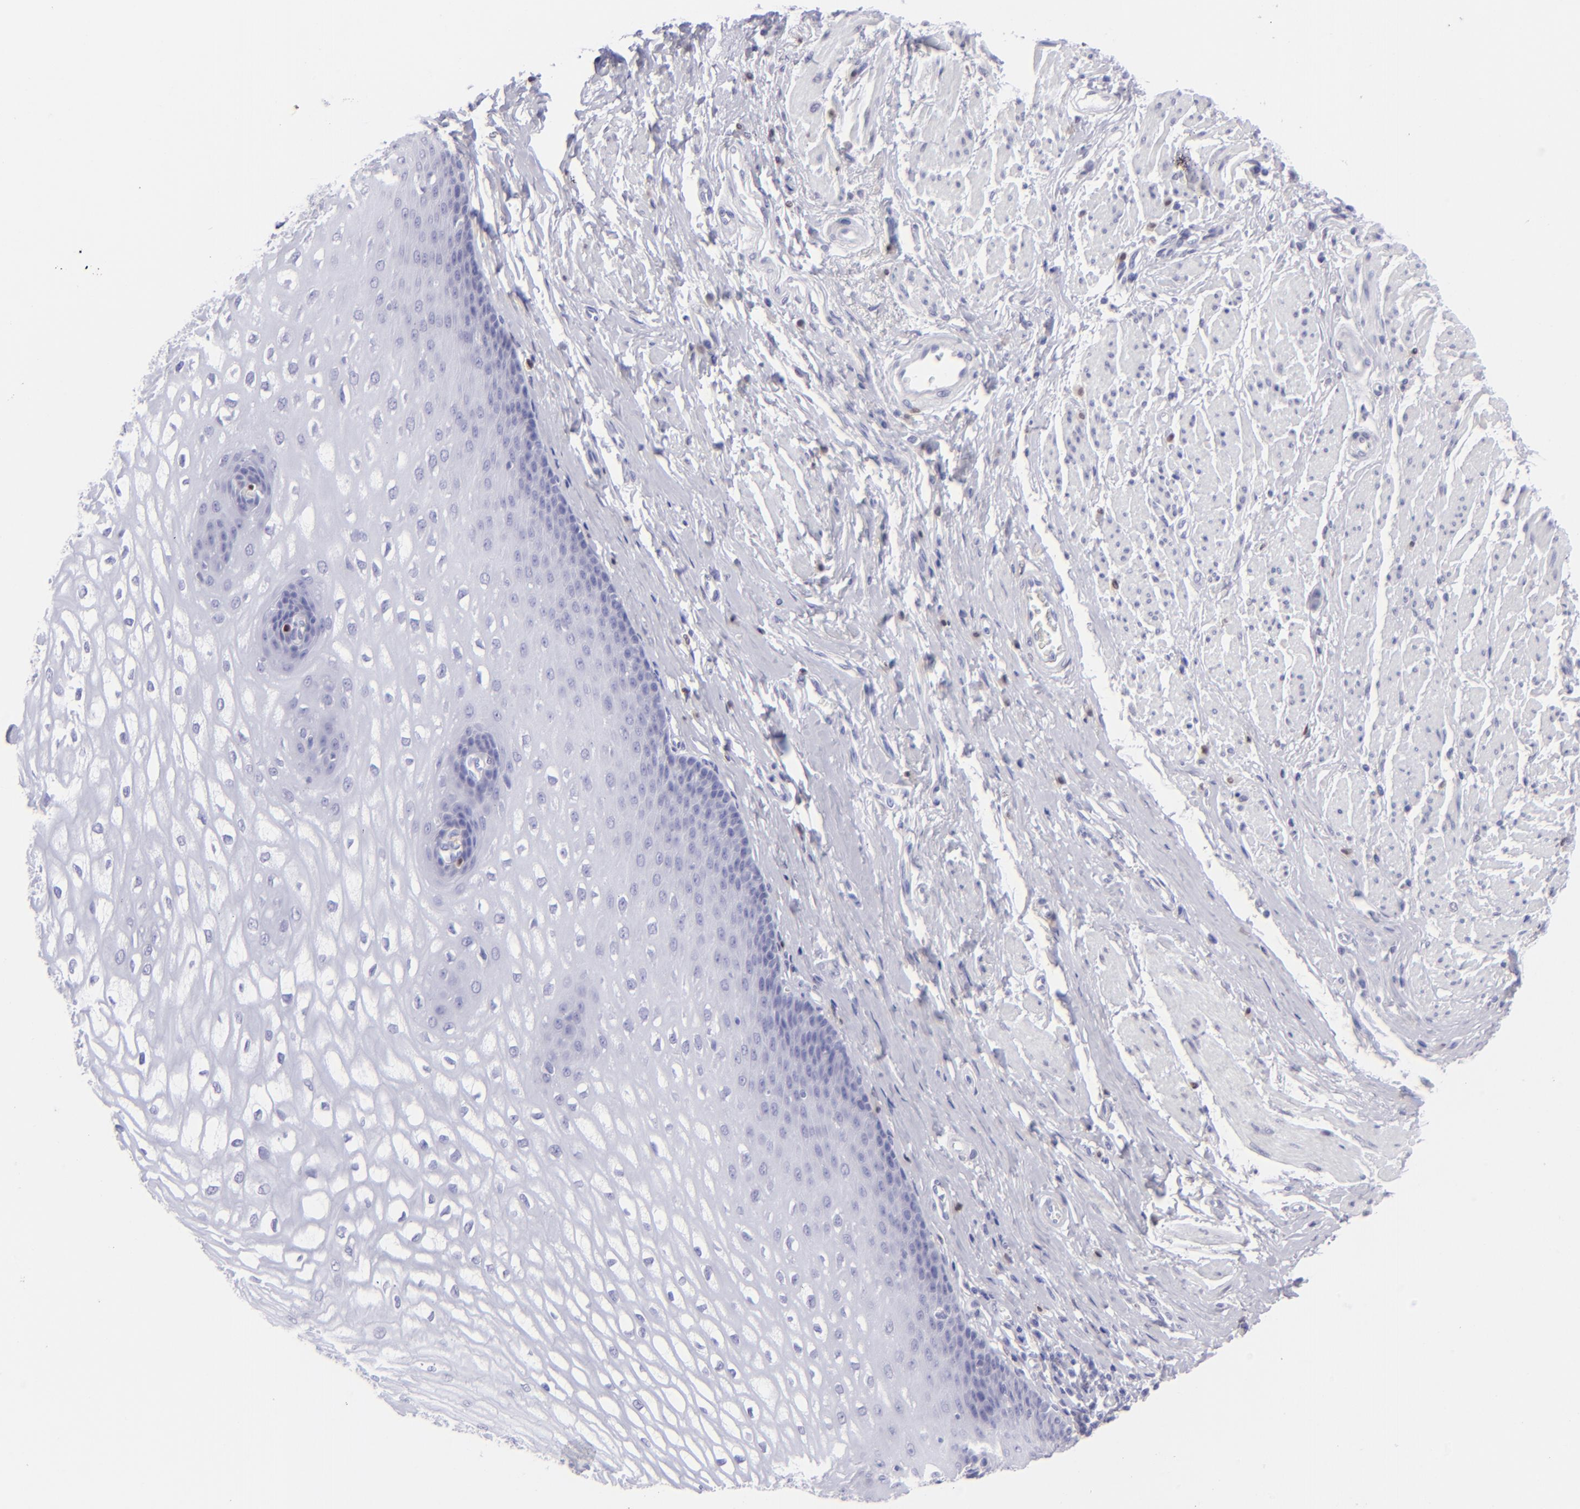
{"staining": {"intensity": "negative", "quantity": "none", "location": "none"}, "tissue": "esophagus", "cell_type": "Squamous epithelial cells", "image_type": "normal", "snomed": [{"axis": "morphology", "description": "Normal tissue, NOS"}, {"axis": "topography", "description": "Esophagus"}], "caption": "Micrograph shows no protein expression in squamous epithelial cells of benign esophagus.", "gene": "MITF", "patient": {"sex": "male", "age": 70}}